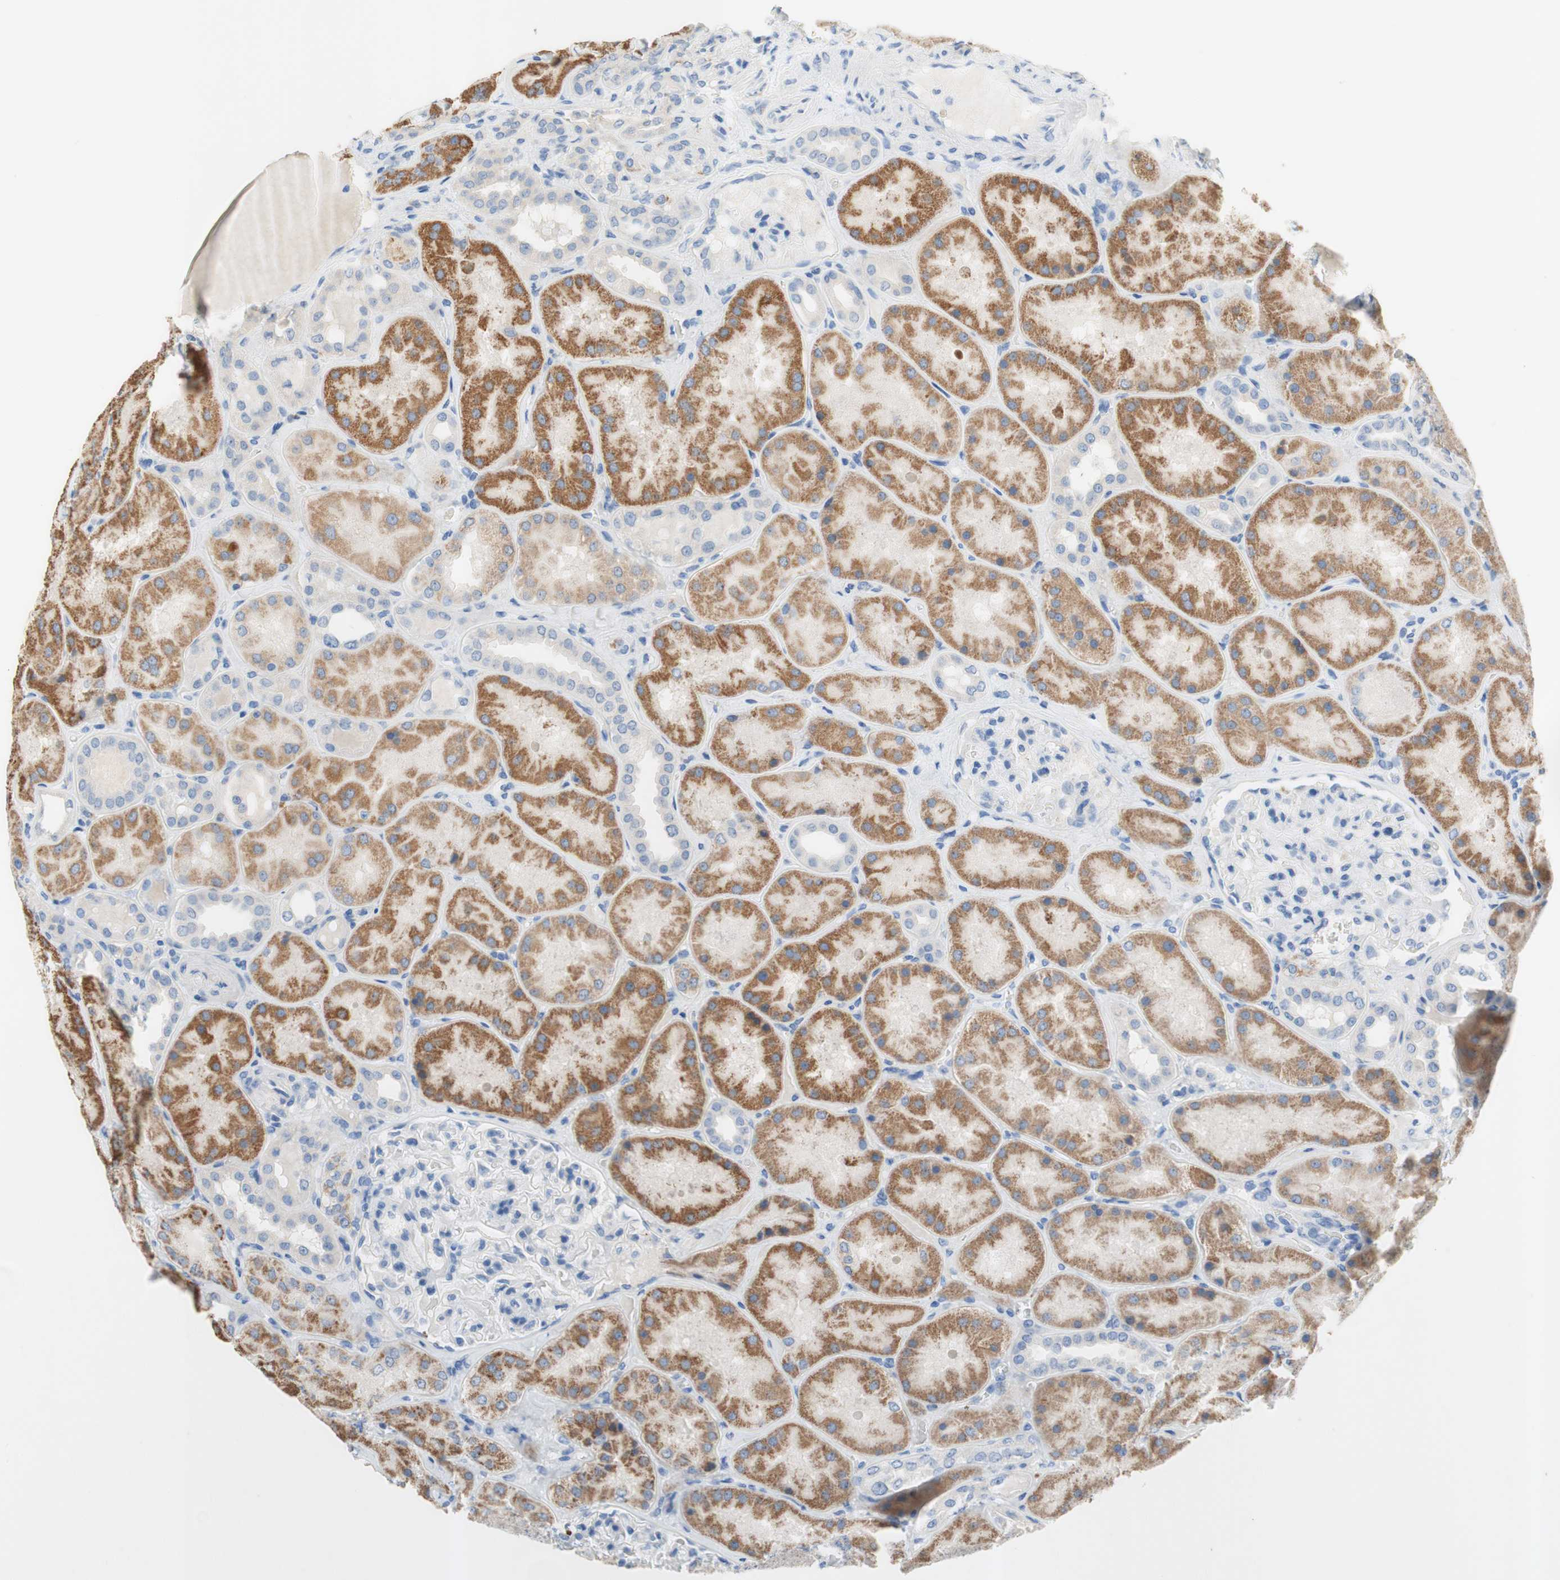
{"staining": {"intensity": "negative", "quantity": "none", "location": "none"}, "tissue": "kidney", "cell_type": "Cells in glomeruli", "image_type": "normal", "snomed": [{"axis": "morphology", "description": "Normal tissue, NOS"}, {"axis": "topography", "description": "Kidney"}], "caption": "DAB (3,3'-diaminobenzidine) immunohistochemical staining of normal human kidney shows no significant staining in cells in glomeruli.", "gene": "POLR2J3", "patient": {"sex": "female", "age": 56}}